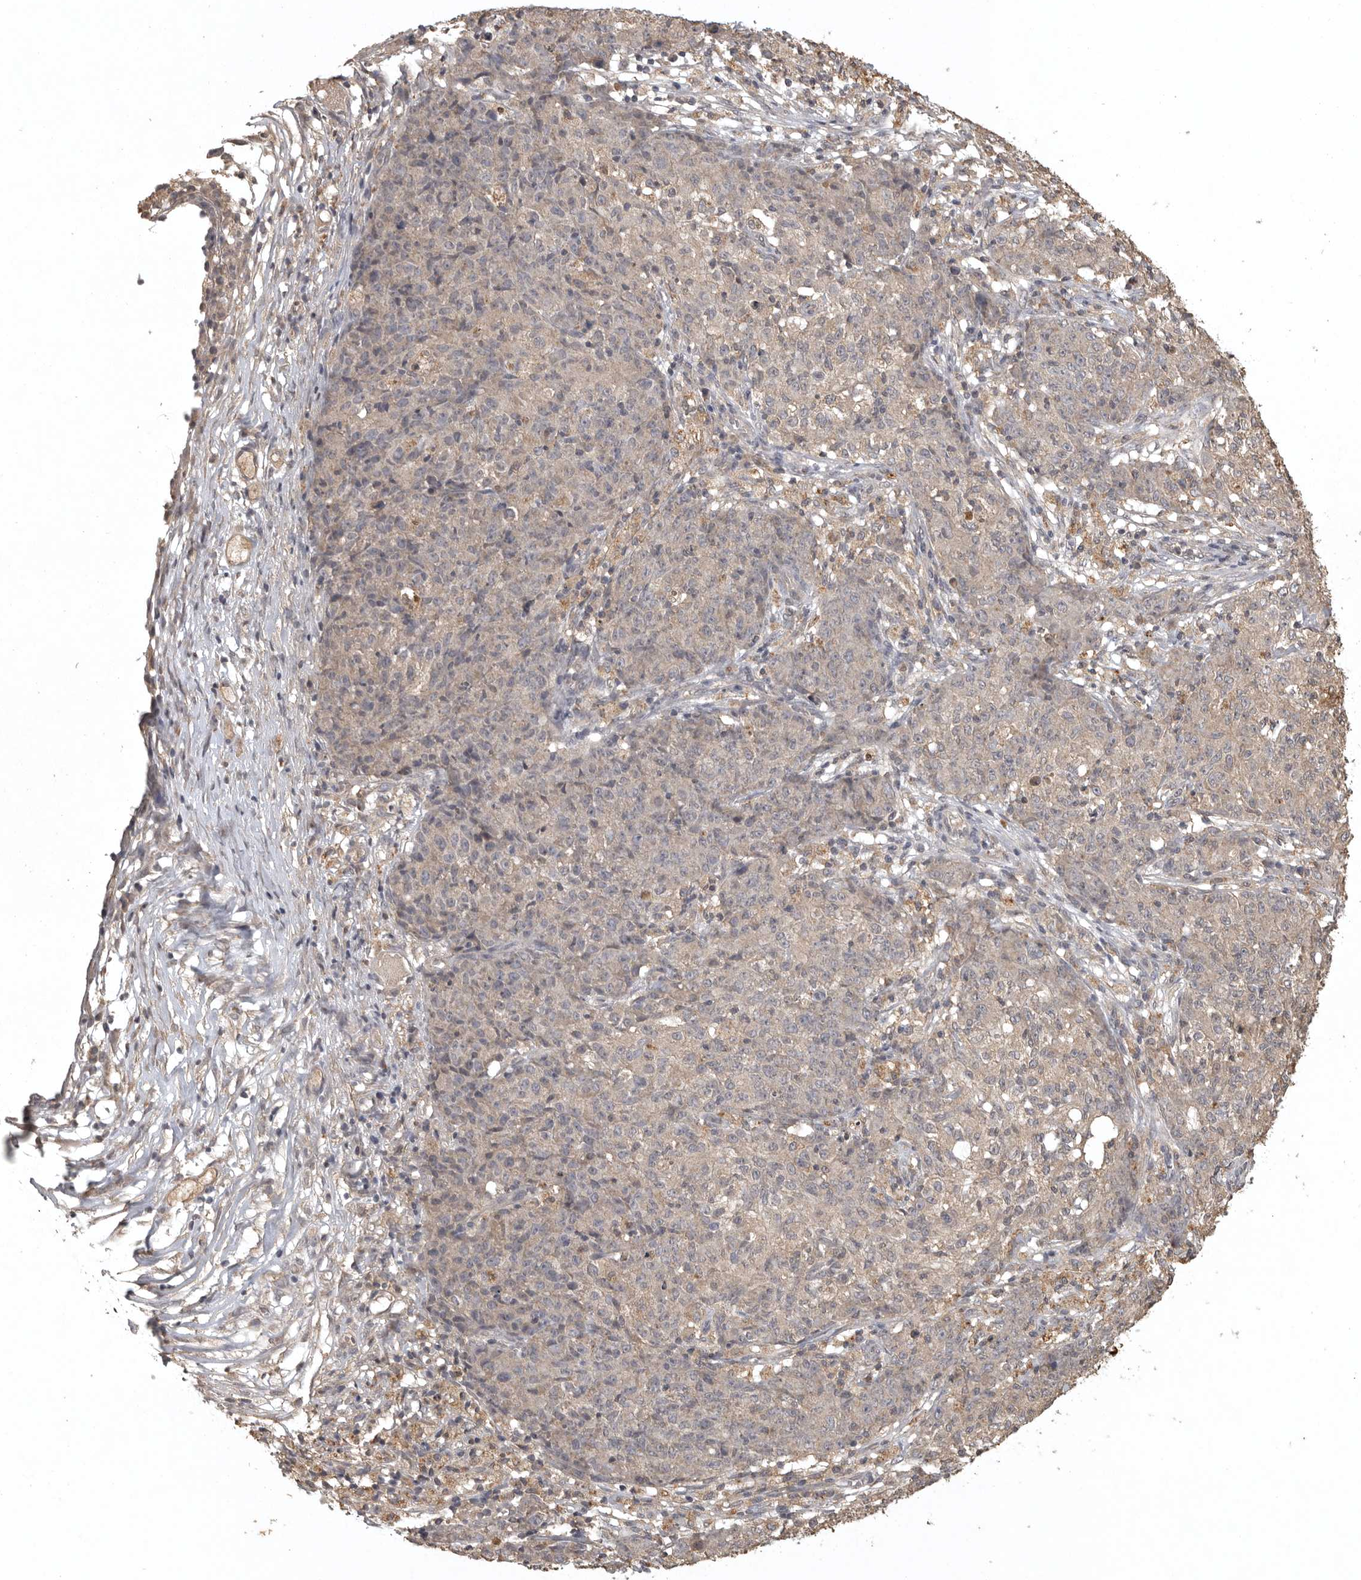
{"staining": {"intensity": "weak", "quantity": "25%-75%", "location": "cytoplasmic/membranous"}, "tissue": "ovarian cancer", "cell_type": "Tumor cells", "image_type": "cancer", "snomed": [{"axis": "morphology", "description": "Carcinoma, endometroid"}, {"axis": "topography", "description": "Ovary"}], "caption": "Immunohistochemistry (DAB) staining of ovarian endometroid carcinoma reveals weak cytoplasmic/membranous protein staining in approximately 25%-75% of tumor cells.", "gene": "ADAMTS4", "patient": {"sex": "female", "age": 42}}